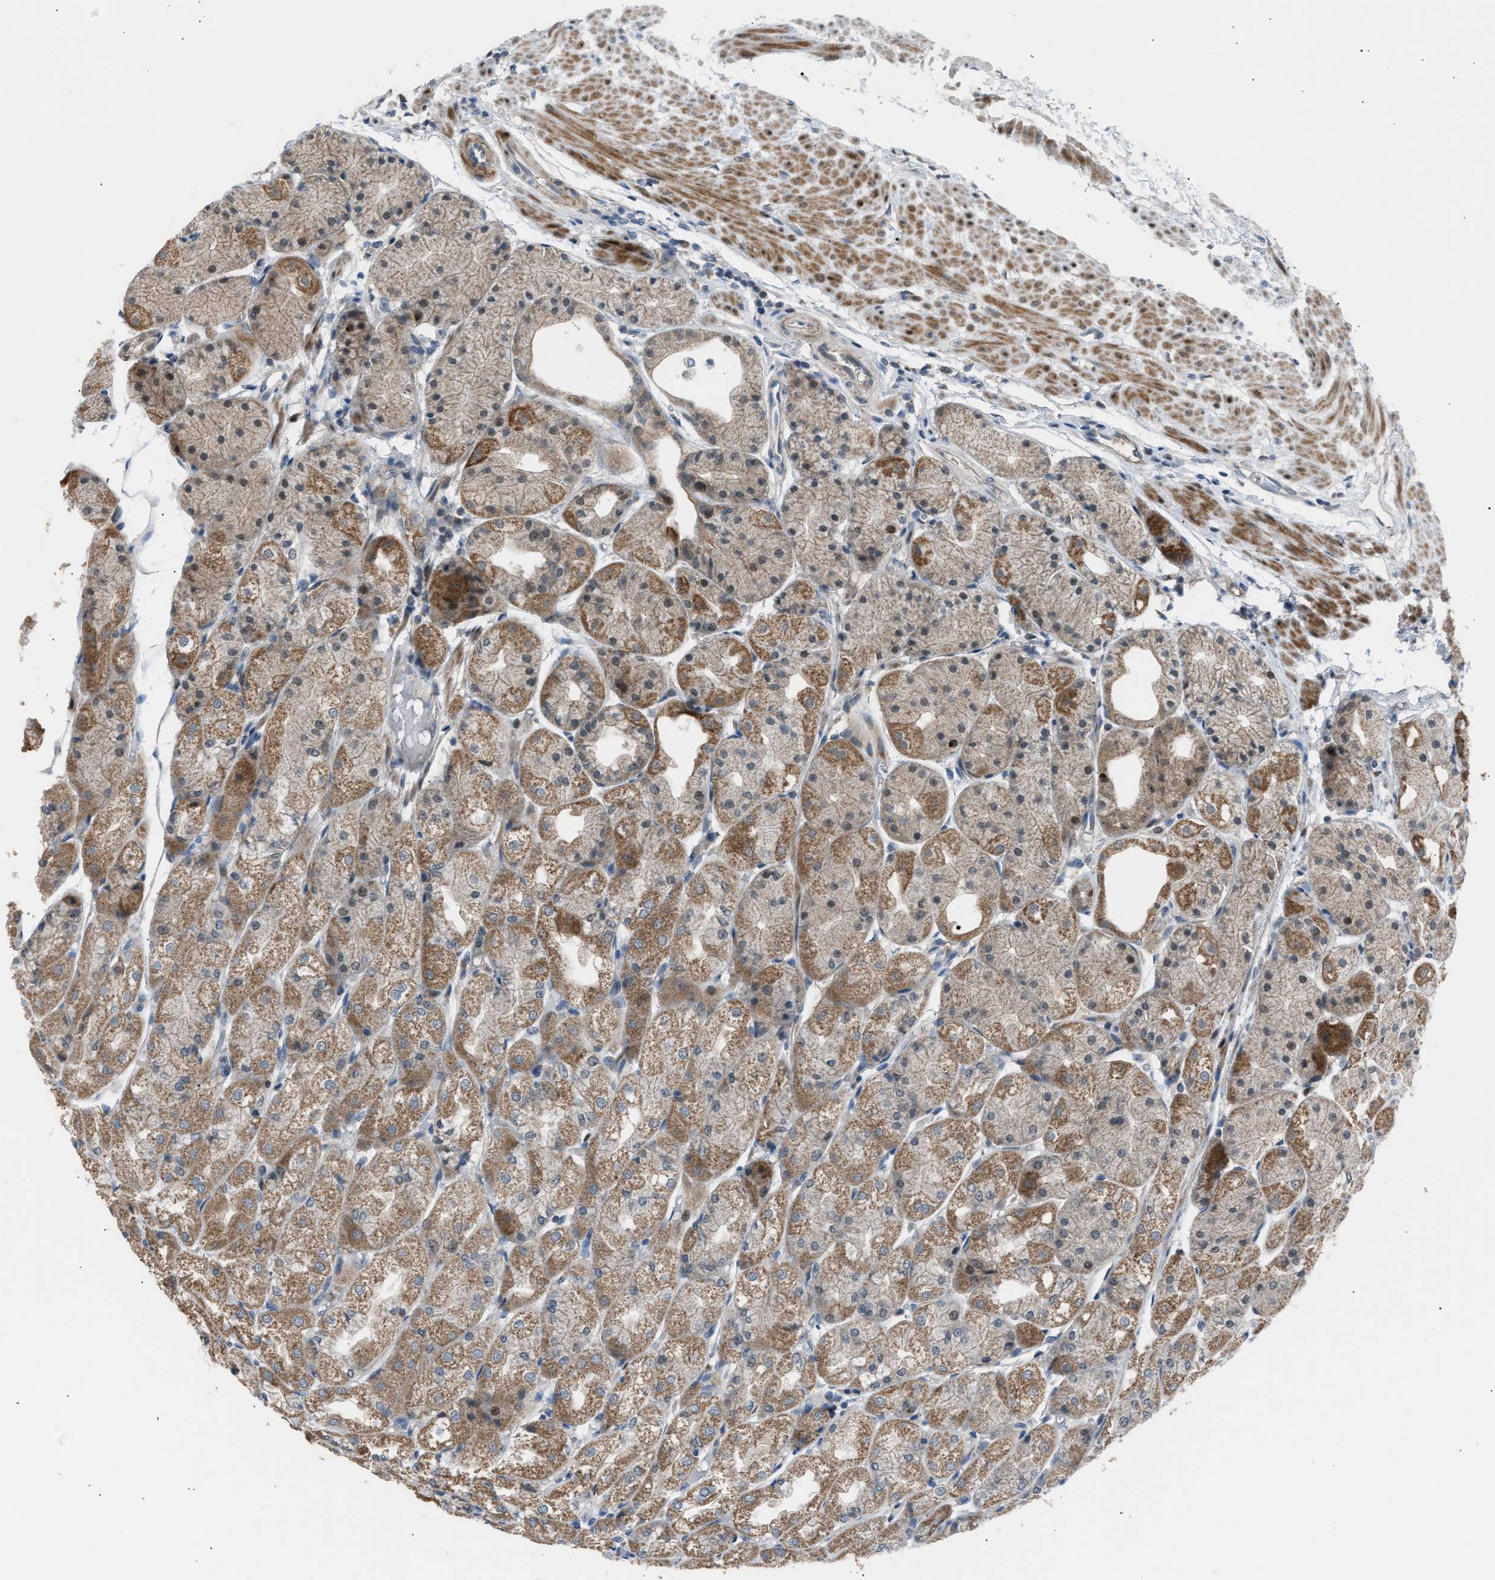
{"staining": {"intensity": "moderate", "quantity": ">75%", "location": "cytoplasmic/membranous"}, "tissue": "stomach", "cell_type": "Glandular cells", "image_type": "normal", "snomed": [{"axis": "morphology", "description": "Normal tissue, NOS"}, {"axis": "topography", "description": "Stomach, upper"}], "caption": "Immunohistochemical staining of normal human stomach demonstrates medium levels of moderate cytoplasmic/membranous staining in approximately >75% of glandular cells.", "gene": "VPS41", "patient": {"sex": "male", "age": 72}}